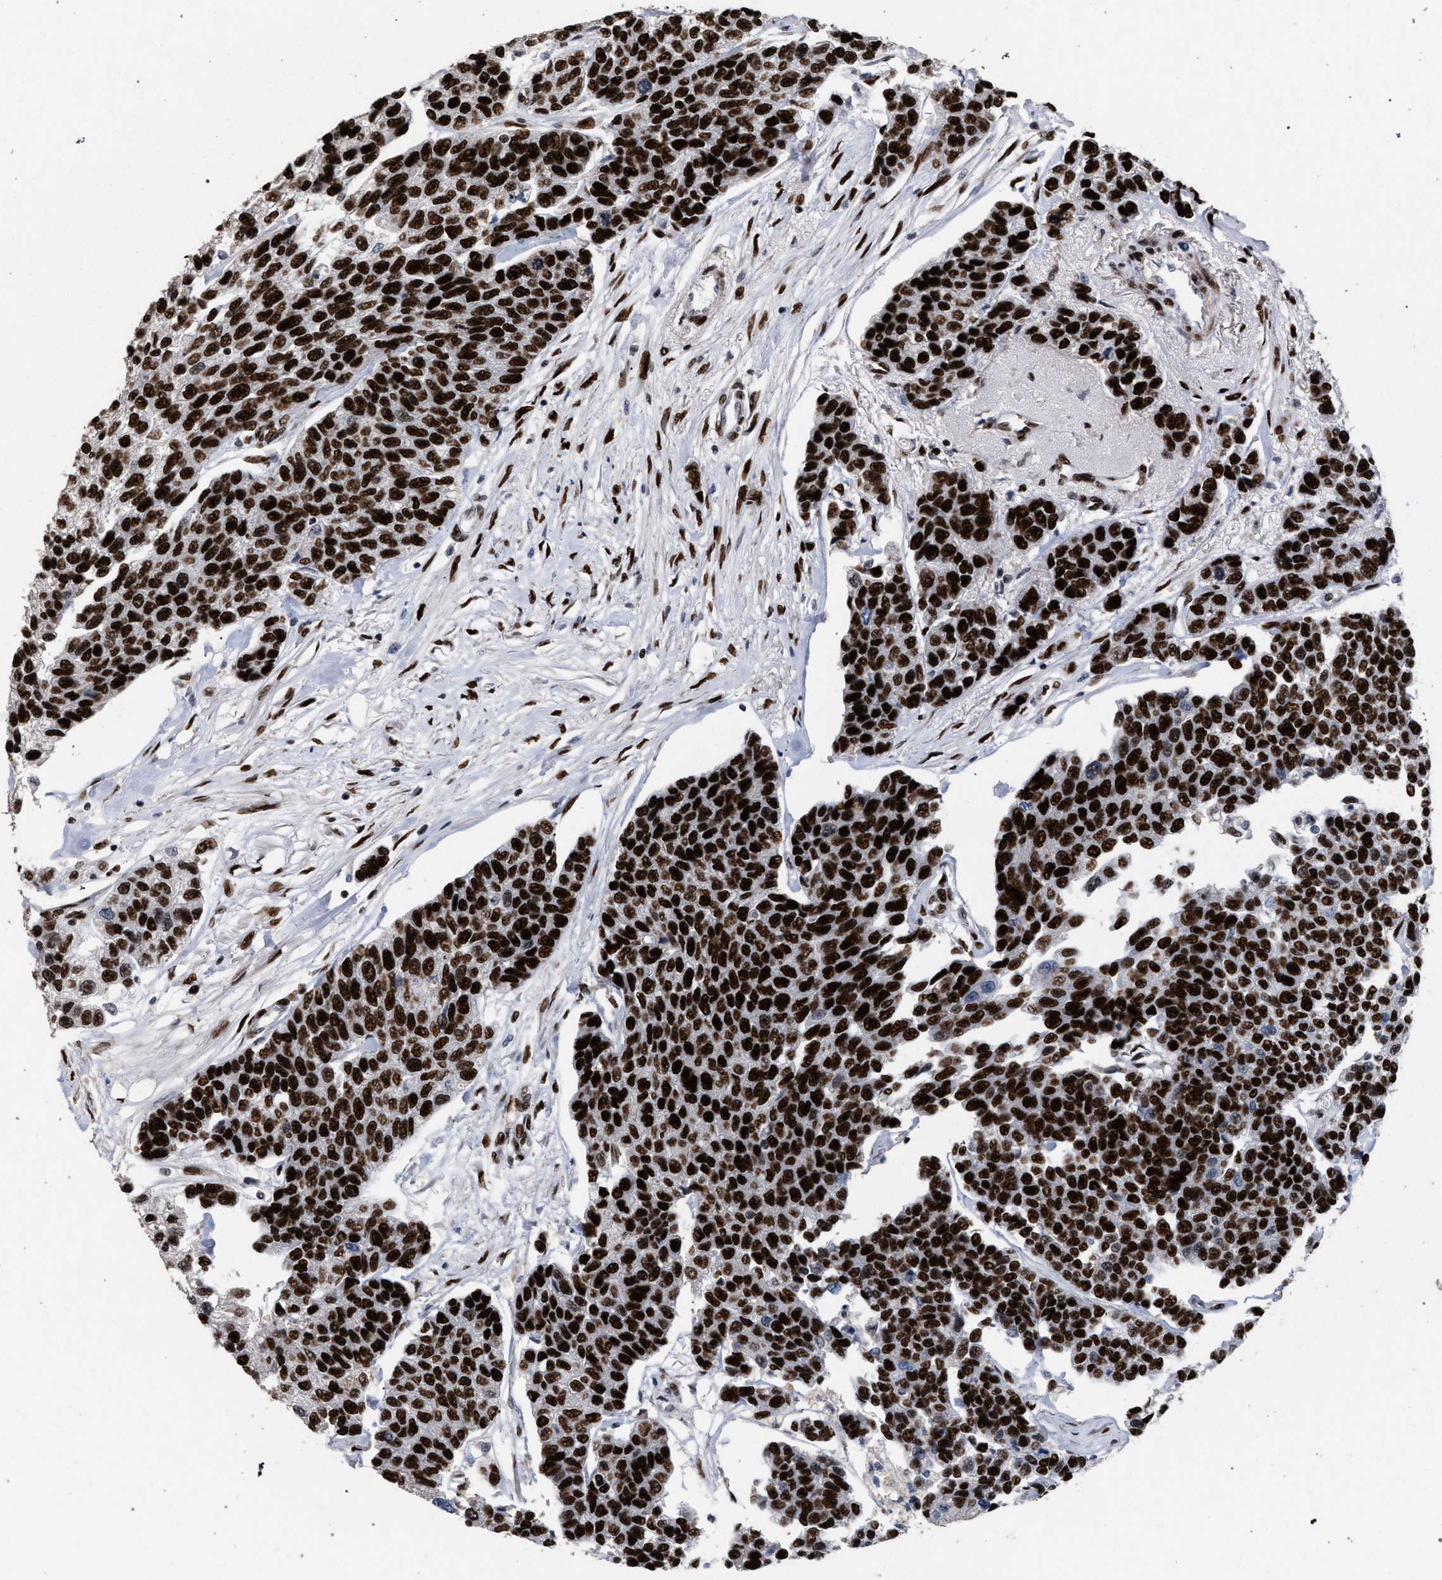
{"staining": {"intensity": "strong", "quantity": ">75%", "location": "nuclear"}, "tissue": "breast cancer", "cell_type": "Tumor cells", "image_type": "cancer", "snomed": [{"axis": "morphology", "description": "Duct carcinoma"}, {"axis": "topography", "description": "Breast"}], "caption": "DAB (3,3'-diaminobenzidine) immunohistochemical staining of breast intraductal carcinoma demonstrates strong nuclear protein staining in approximately >75% of tumor cells.", "gene": "TP53BP1", "patient": {"sex": "female", "age": 51}}